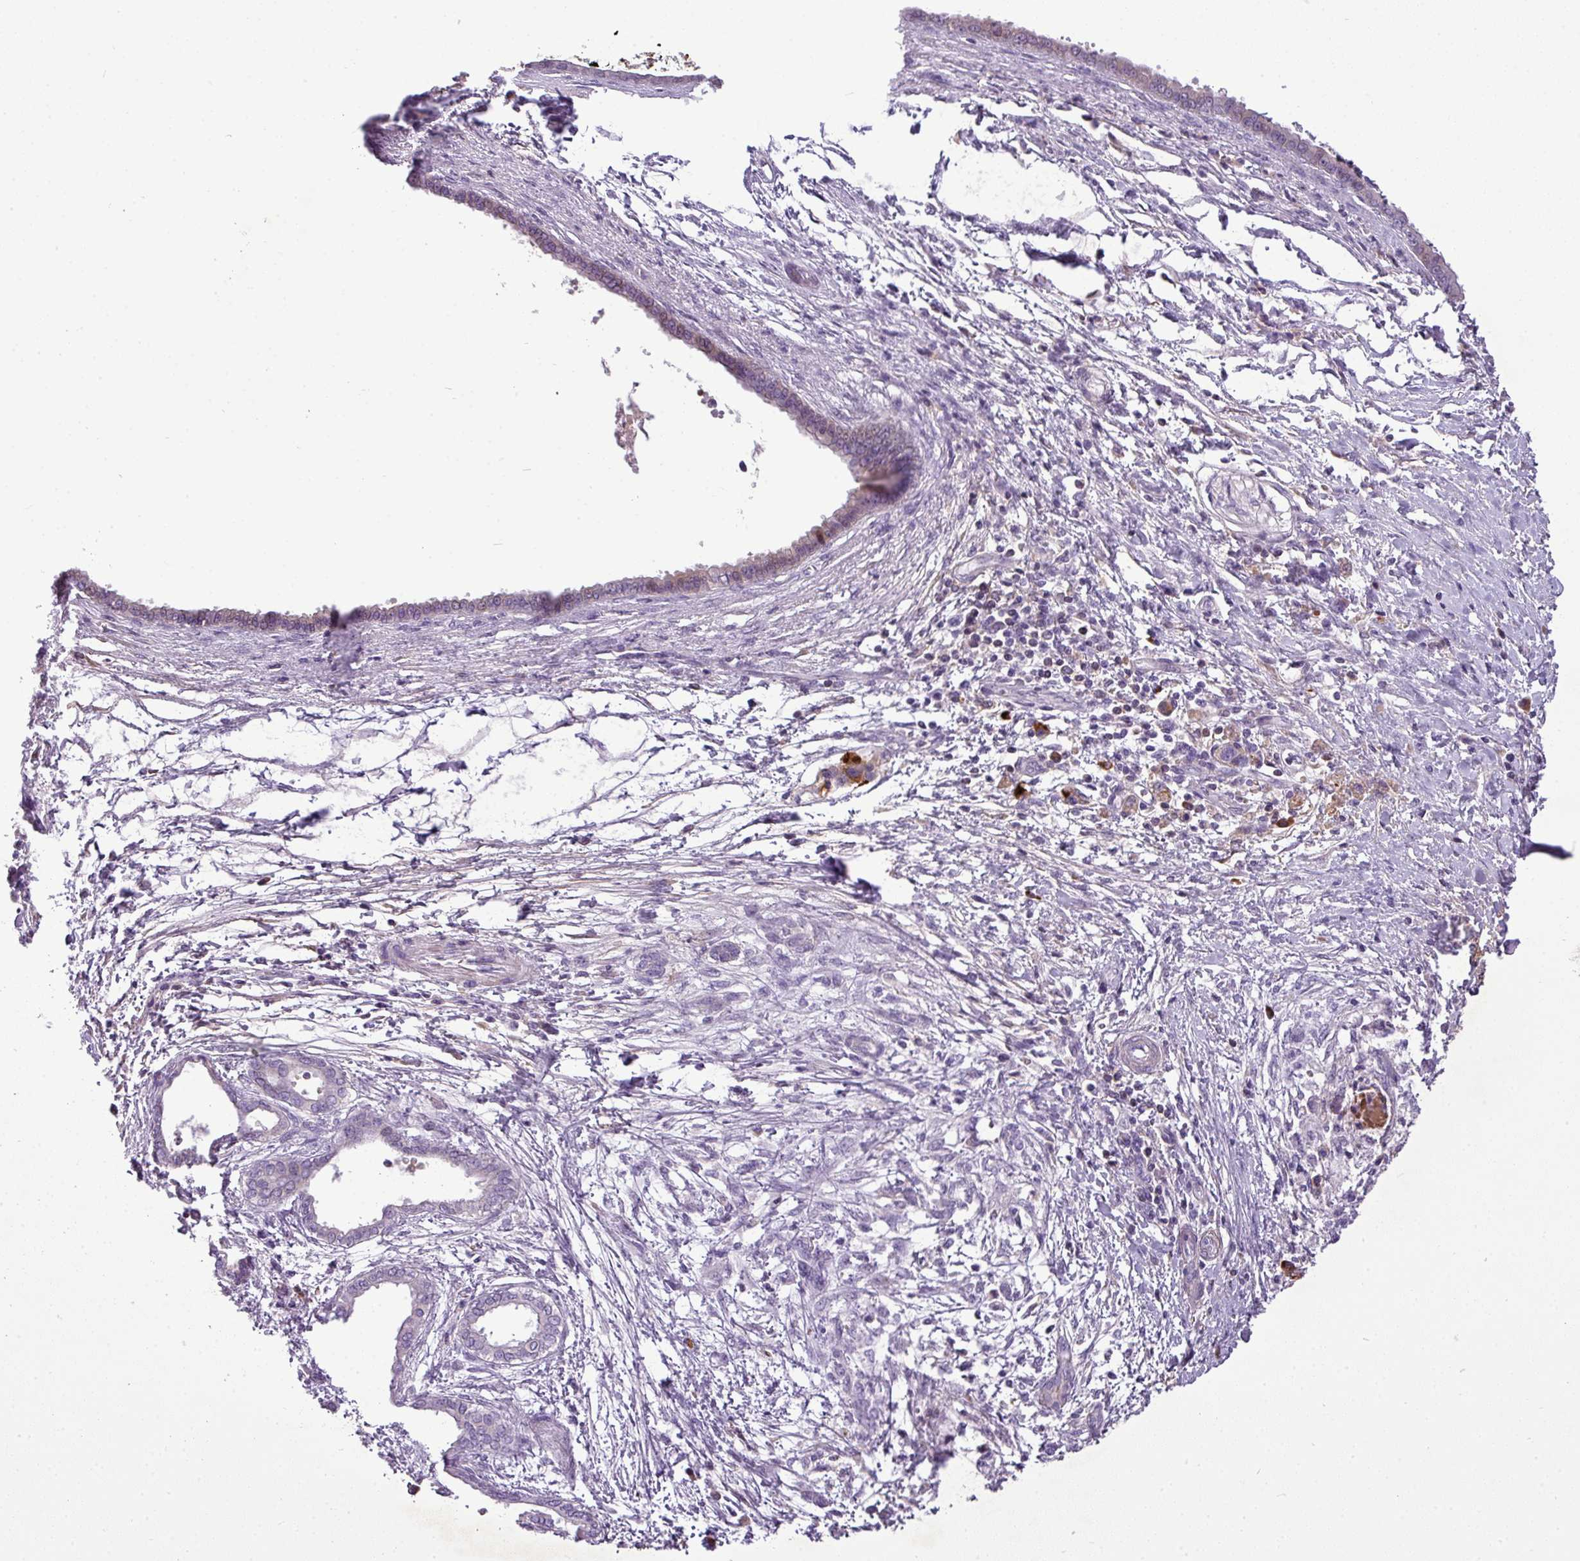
{"staining": {"intensity": "negative", "quantity": "none", "location": "none"}, "tissue": "pancreatic cancer", "cell_type": "Tumor cells", "image_type": "cancer", "snomed": [{"axis": "morphology", "description": "Adenocarcinoma, NOS"}, {"axis": "topography", "description": "Pancreas"}], "caption": "A histopathology image of pancreatic adenocarcinoma stained for a protein displays no brown staining in tumor cells.", "gene": "C4B", "patient": {"sex": "female", "age": 55}}